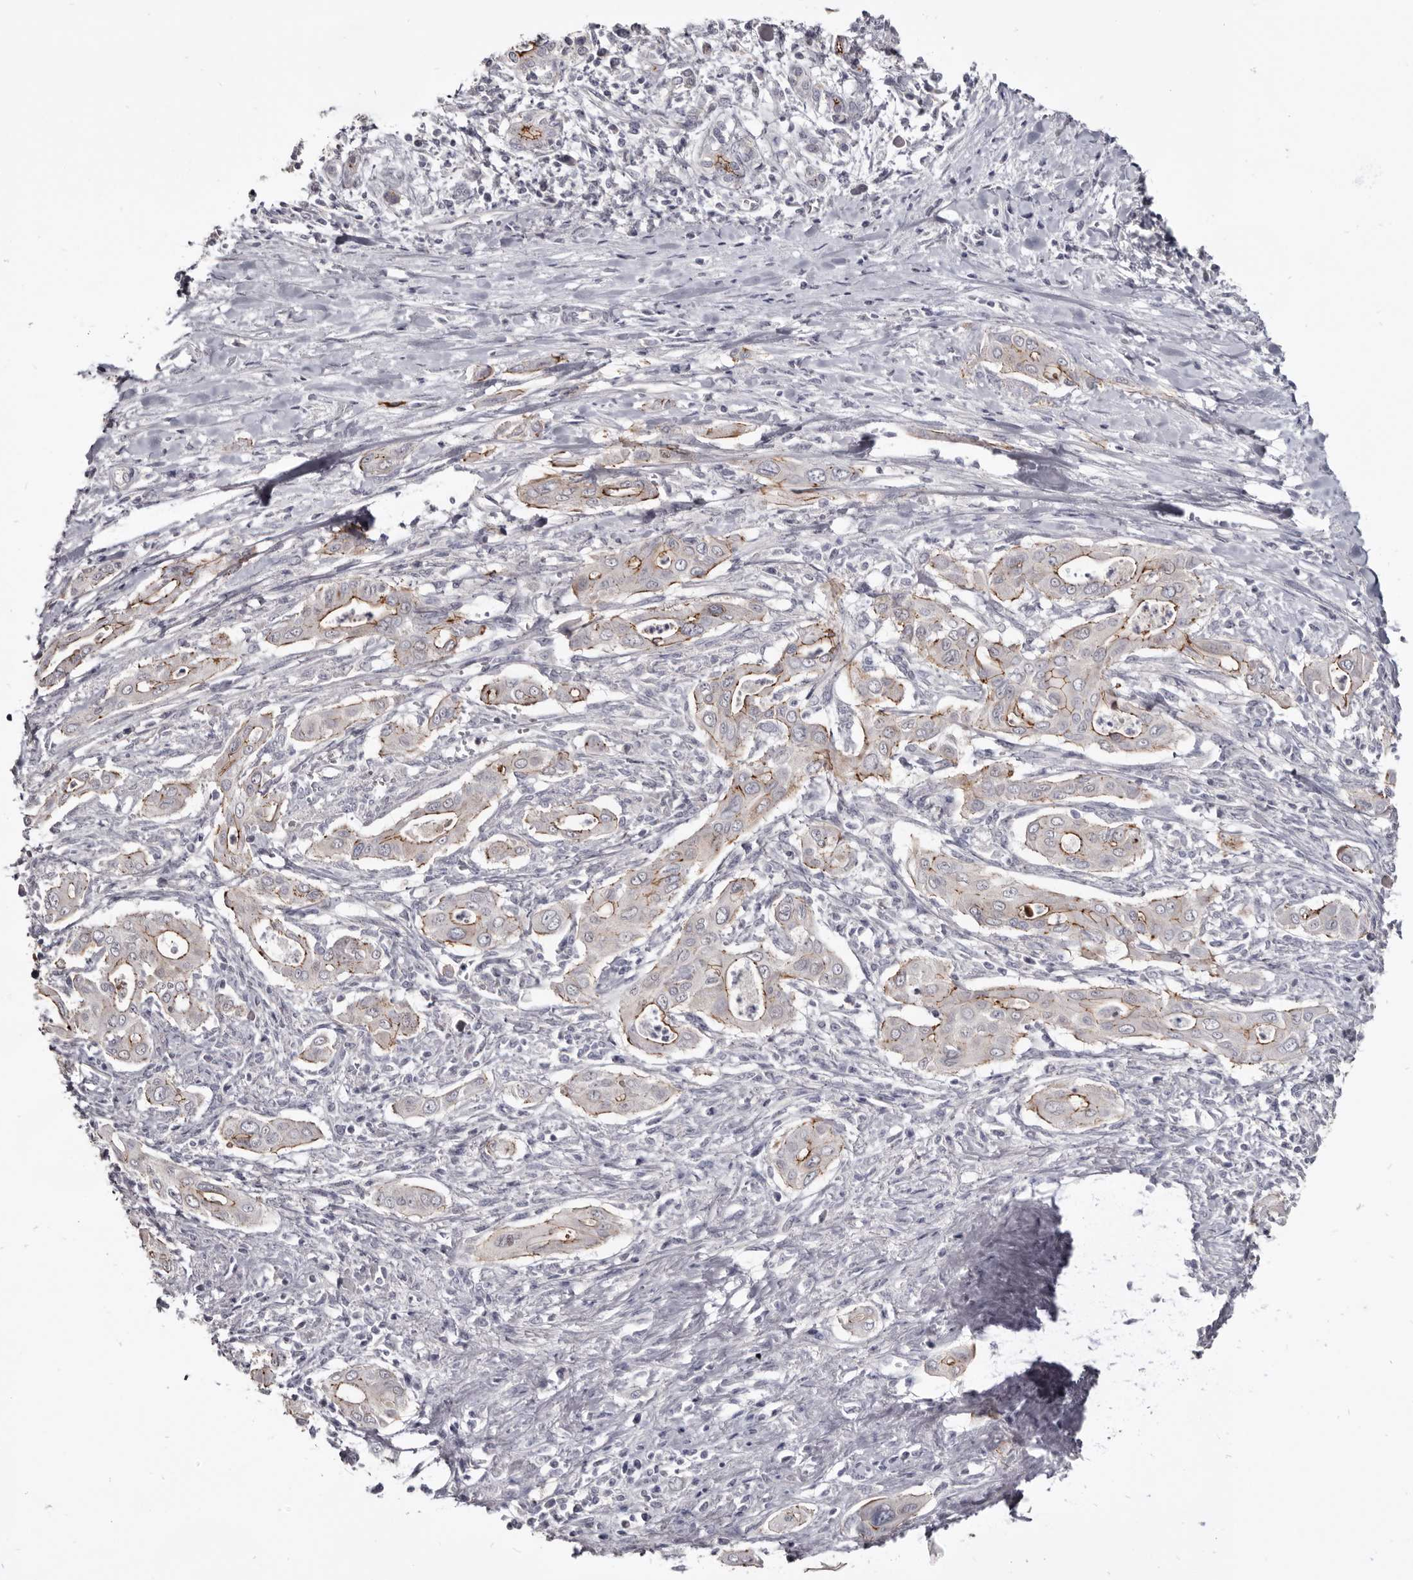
{"staining": {"intensity": "moderate", "quantity": "25%-75%", "location": "cytoplasmic/membranous"}, "tissue": "pancreatic cancer", "cell_type": "Tumor cells", "image_type": "cancer", "snomed": [{"axis": "morphology", "description": "Adenocarcinoma, NOS"}, {"axis": "topography", "description": "Pancreas"}], "caption": "Human pancreatic cancer (adenocarcinoma) stained with a protein marker displays moderate staining in tumor cells.", "gene": "CGN", "patient": {"sex": "male", "age": 58}}